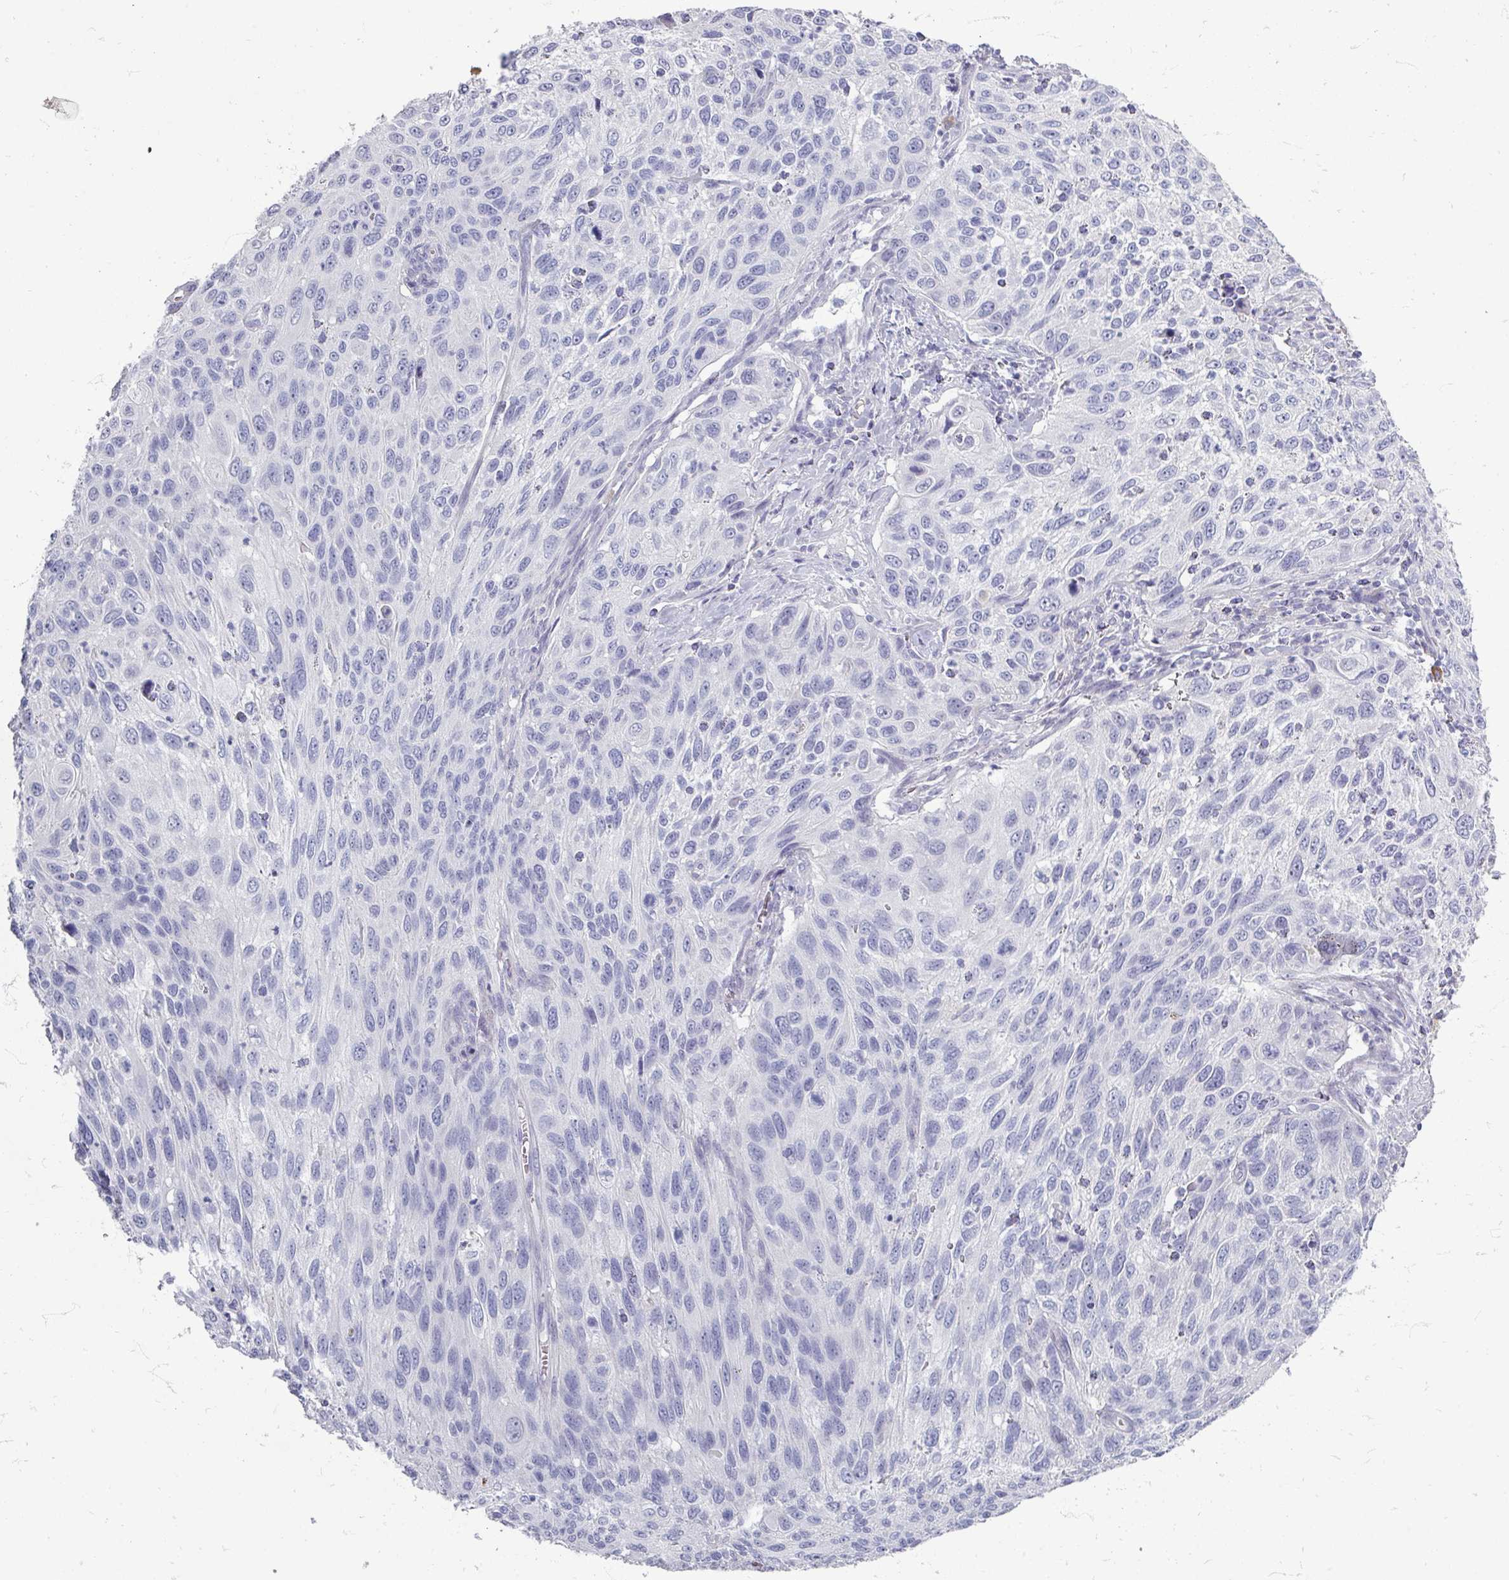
{"staining": {"intensity": "negative", "quantity": "none", "location": "none"}, "tissue": "cervical cancer", "cell_type": "Tumor cells", "image_type": "cancer", "snomed": [{"axis": "morphology", "description": "Squamous cell carcinoma, NOS"}, {"axis": "topography", "description": "Cervix"}], "caption": "The immunohistochemistry image has no significant staining in tumor cells of cervical cancer tissue.", "gene": "ZNF878", "patient": {"sex": "female", "age": 70}}